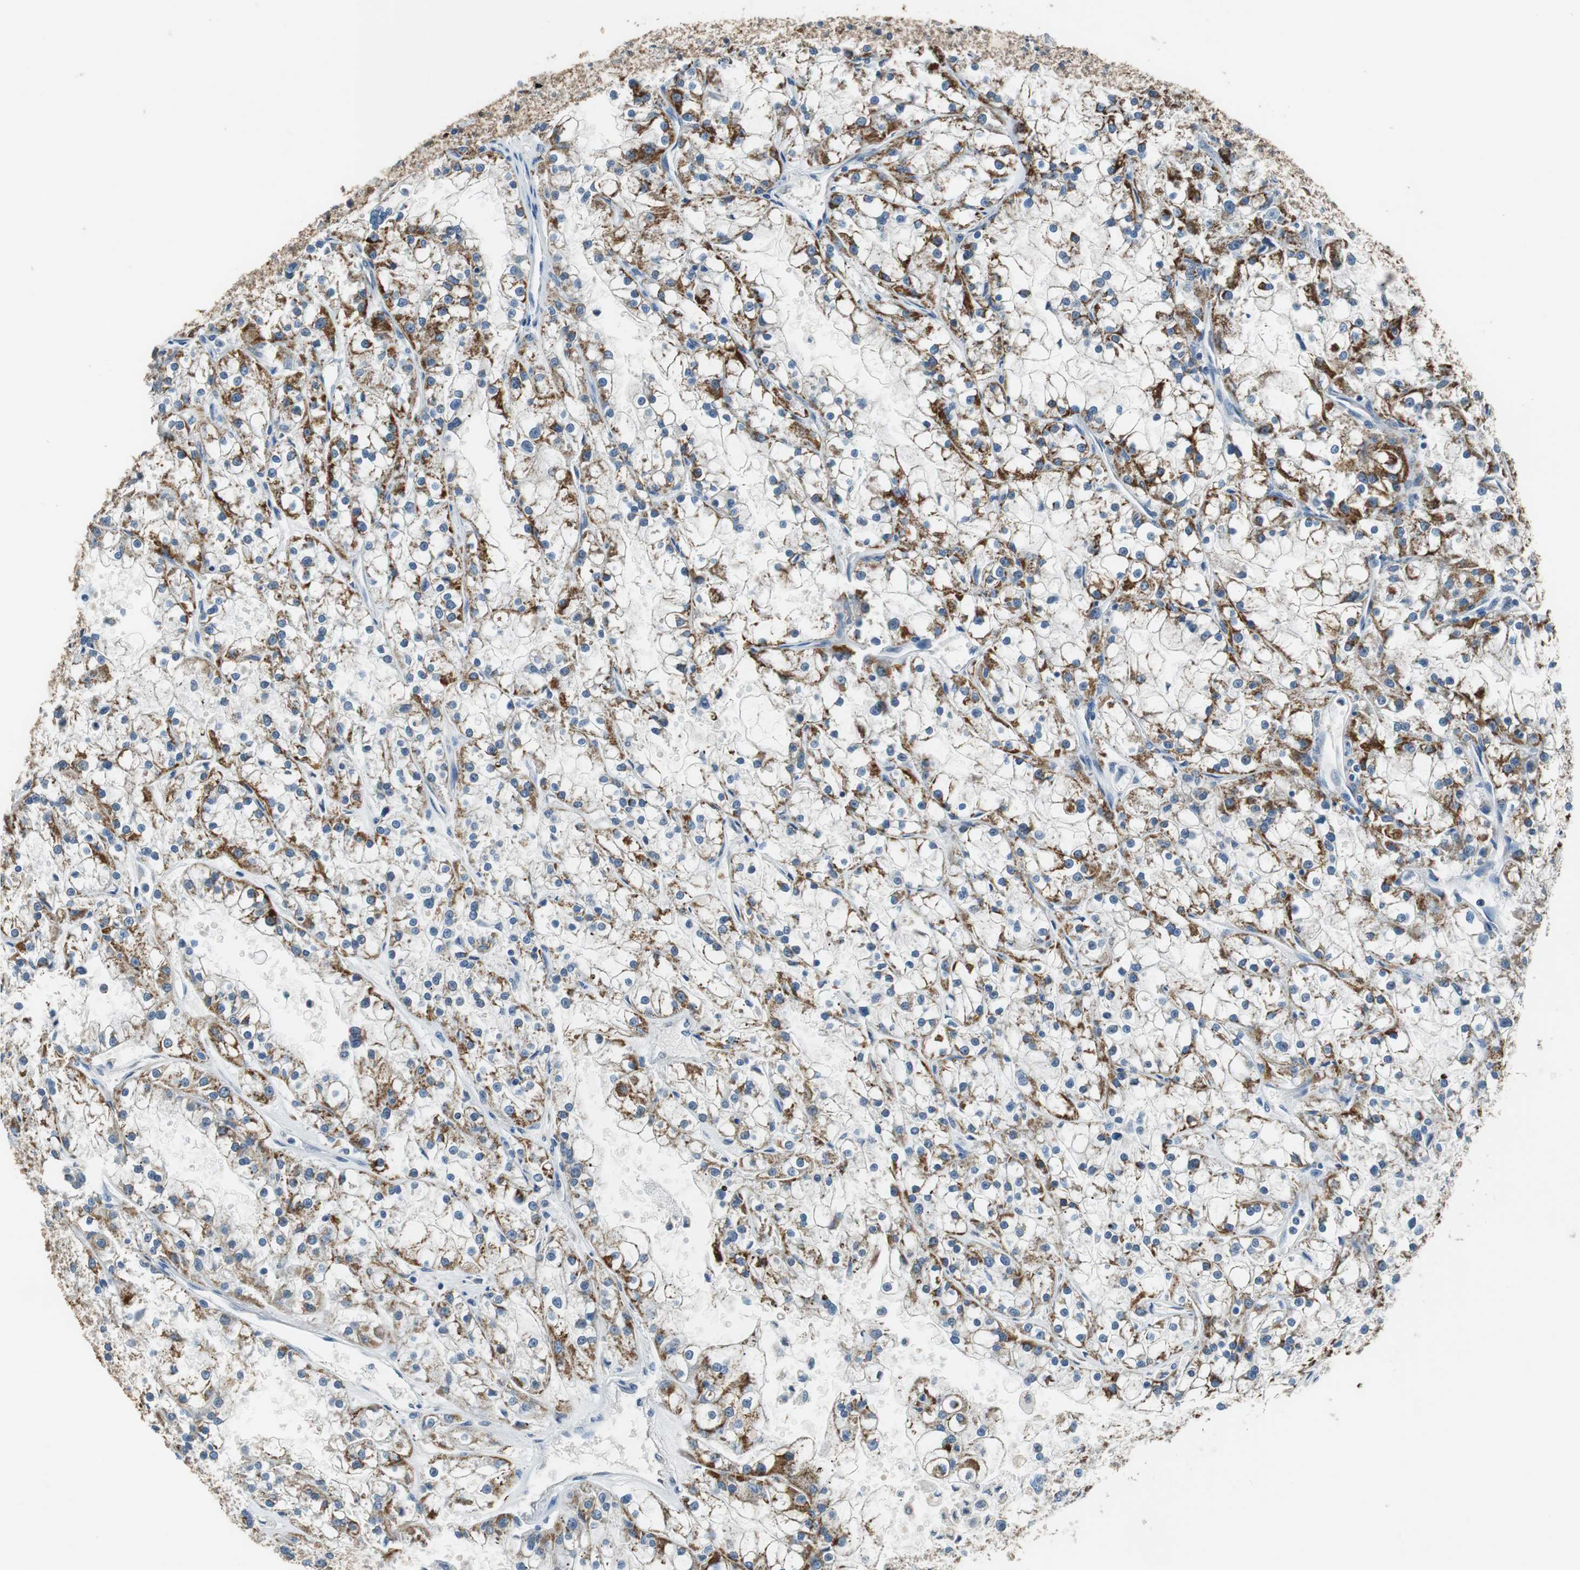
{"staining": {"intensity": "strong", "quantity": "25%-75%", "location": "cytoplasmic/membranous"}, "tissue": "renal cancer", "cell_type": "Tumor cells", "image_type": "cancer", "snomed": [{"axis": "morphology", "description": "Adenocarcinoma, NOS"}, {"axis": "topography", "description": "Kidney"}], "caption": "A photomicrograph of adenocarcinoma (renal) stained for a protein exhibits strong cytoplasmic/membranous brown staining in tumor cells.", "gene": "ALDH4A1", "patient": {"sex": "female", "age": 52}}